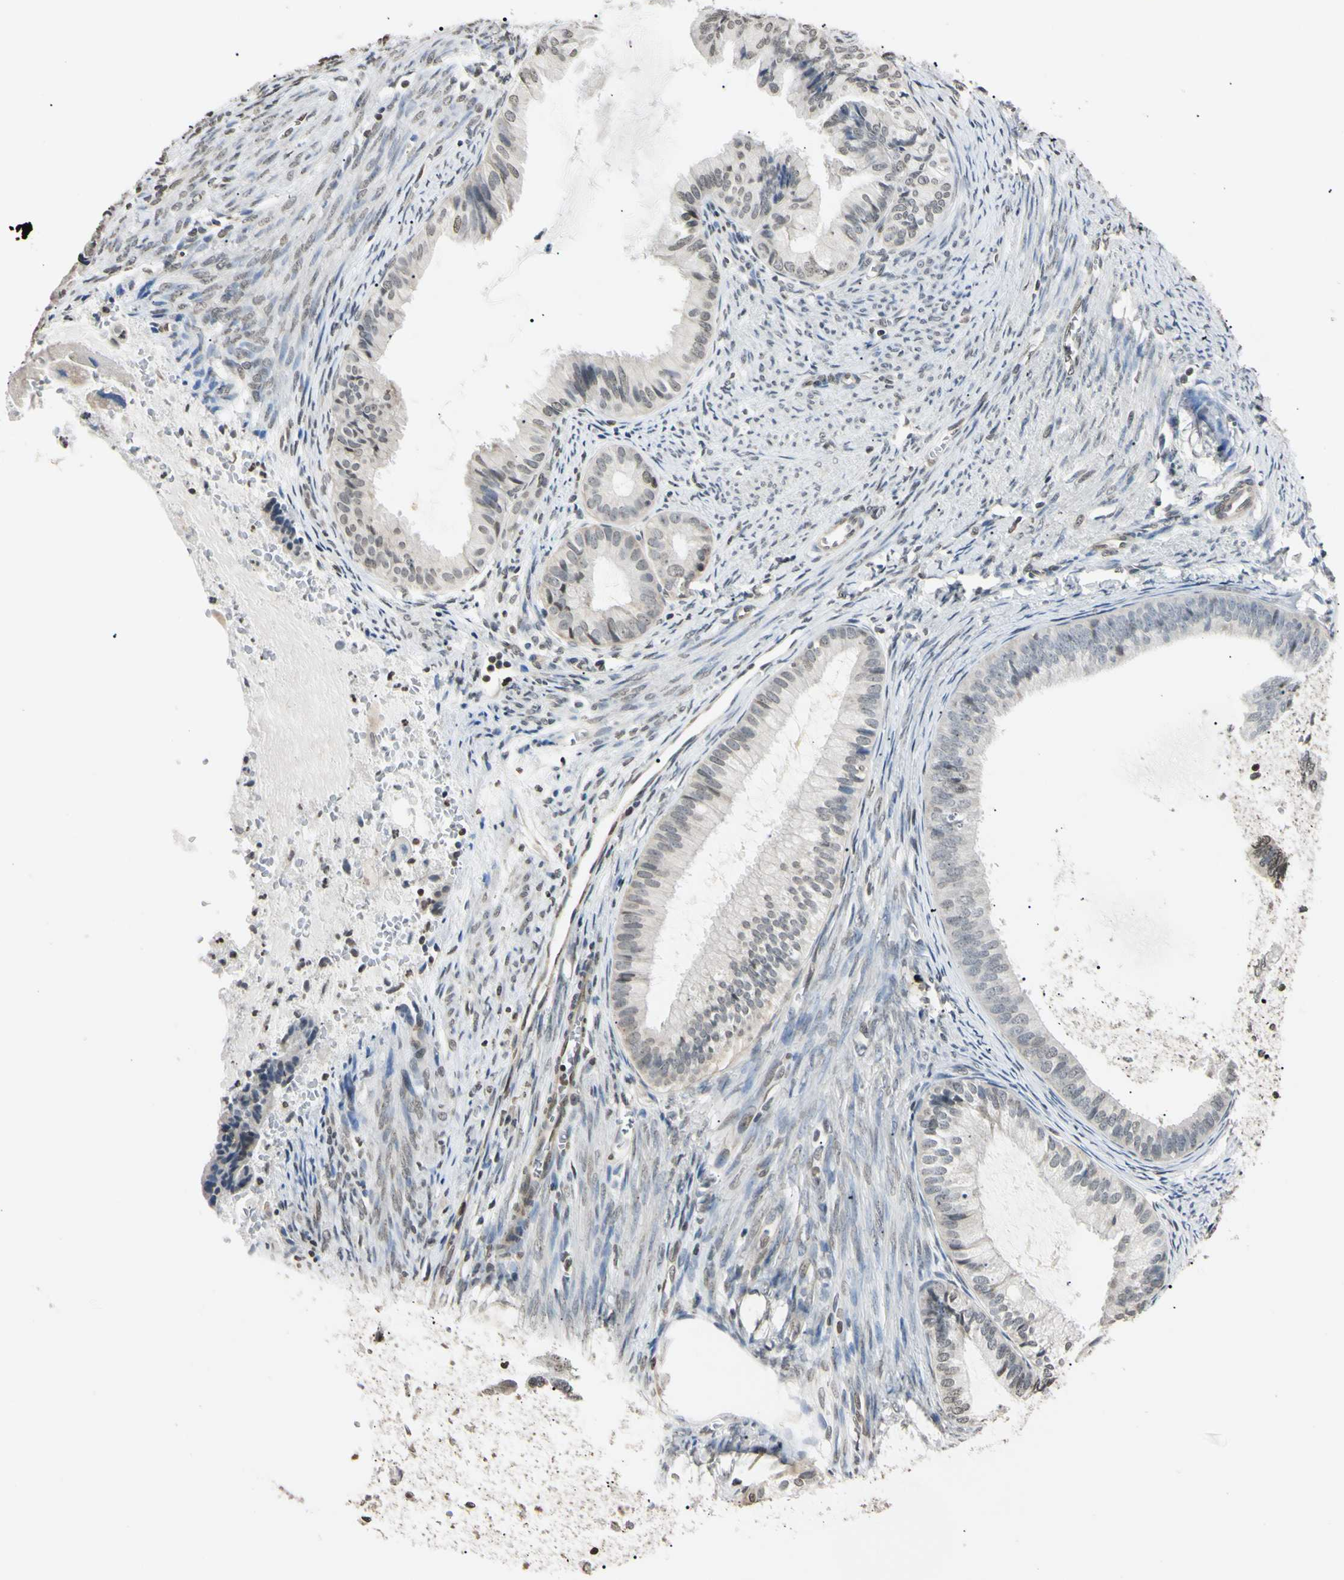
{"staining": {"intensity": "weak", "quantity": "<25%", "location": "nuclear"}, "tissue": "endometrial cancer", "cell_type": "Tumor cells", "image_type": "cancer", "snomed": [{"axis": "morphology", "description": "Adenocarcinoma, NOS"}, {"axis": "topography", "description": "Endometrium"}], "caption": "Immunohistochemistry image of endometrial cancer (adenocarcinoma) stained for a protein (brown), which exhibits no expression in tumor cells.", "gene": "CDC45", "patient": {"sex": "female", "age": 86}}